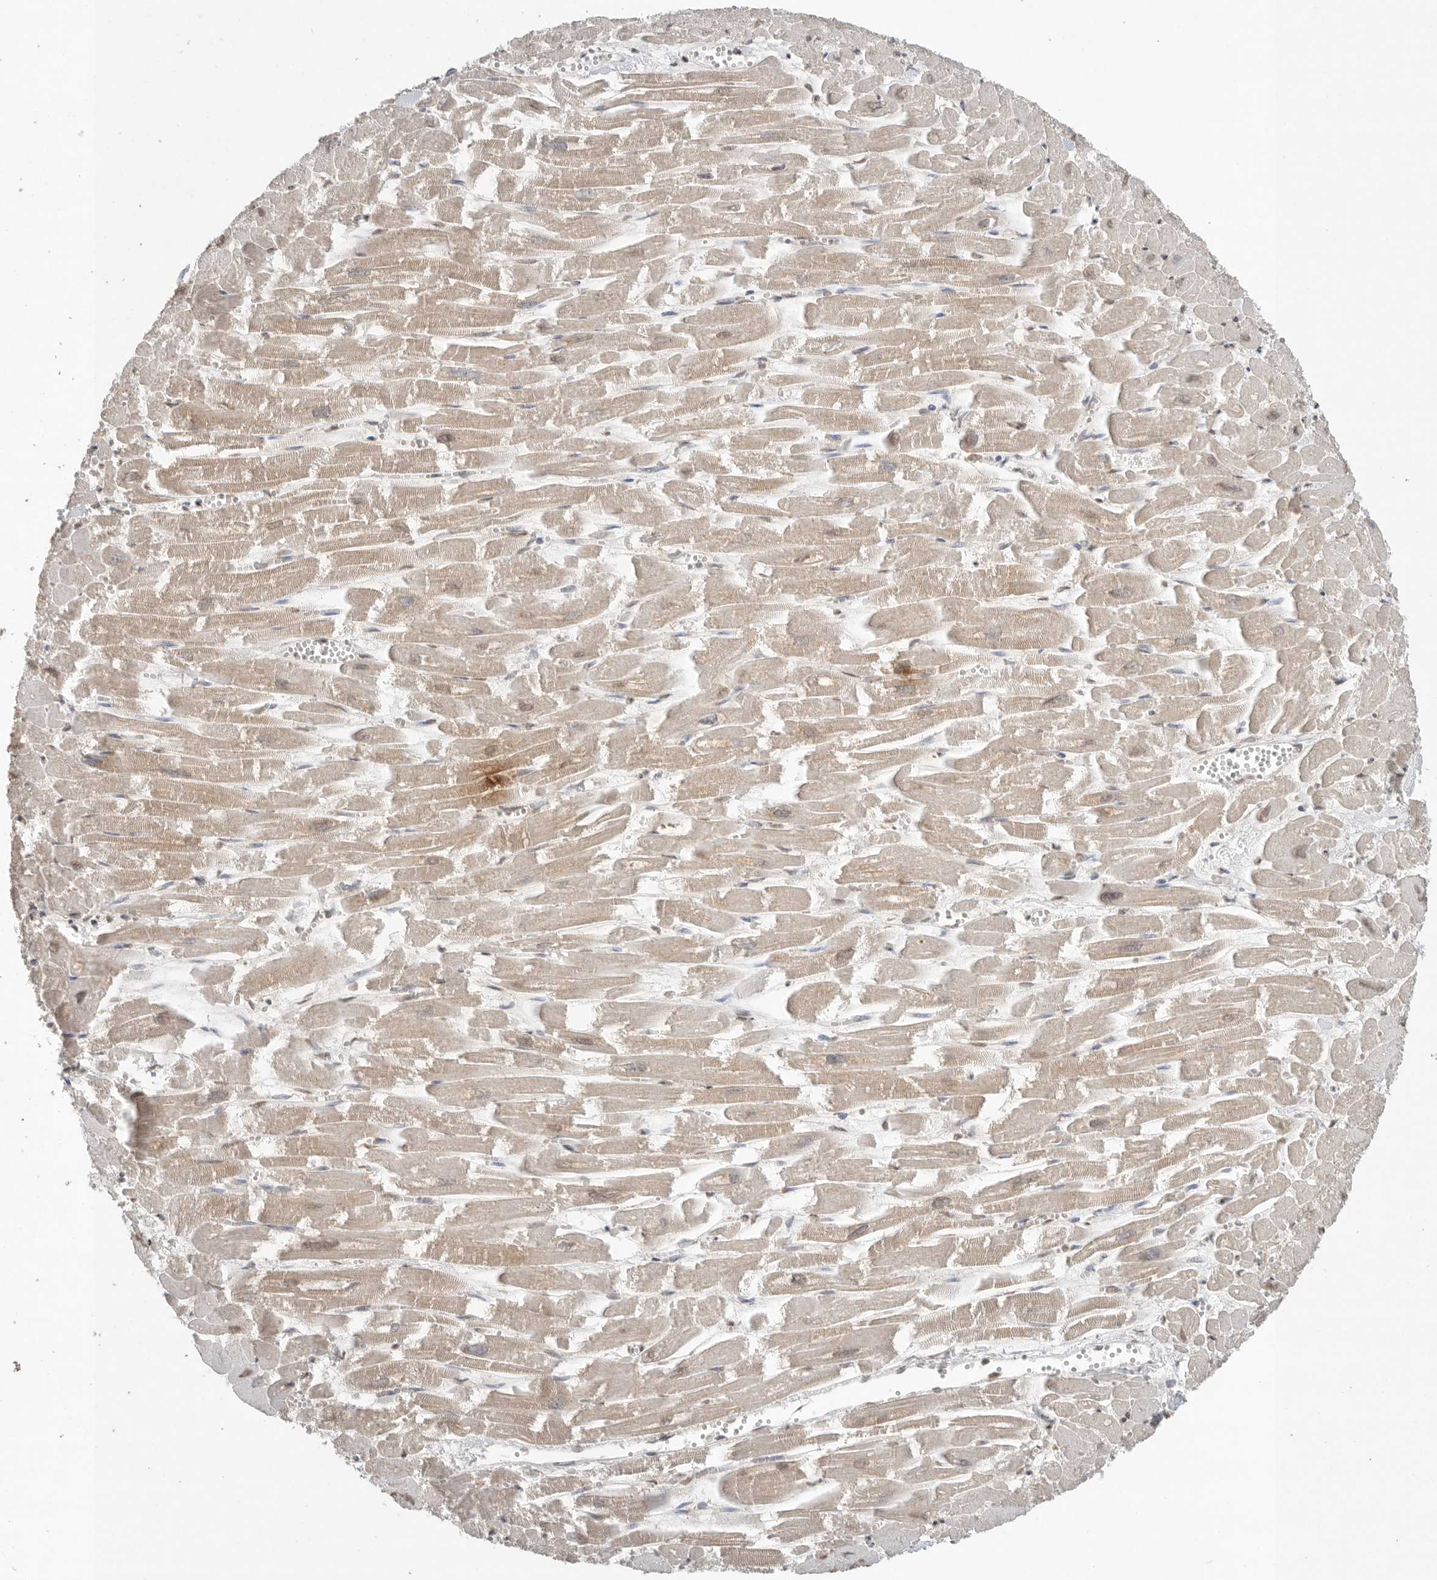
{"staining": {"intensity": "weak", "quantity": ">75%", "location": "cytoplasmic/membranous,nuclear"}, "tissue": "heart muscle", "cell_type": "Cardiomyocytes", "image_type": "normal", "snomed": [{"axis": "morphology", "description": "Normal tissue, NOS"}, {"axis": "topography", "description": "Heart"}], "caption": "Human heart muscle stained for a protein (brown) shows weak cytoplasmic/membranous,nuclear positive expression in about >75% of cardiomyocytes.", "gene": "KLK5", "patient": {"sex": "male", "age": 54}}